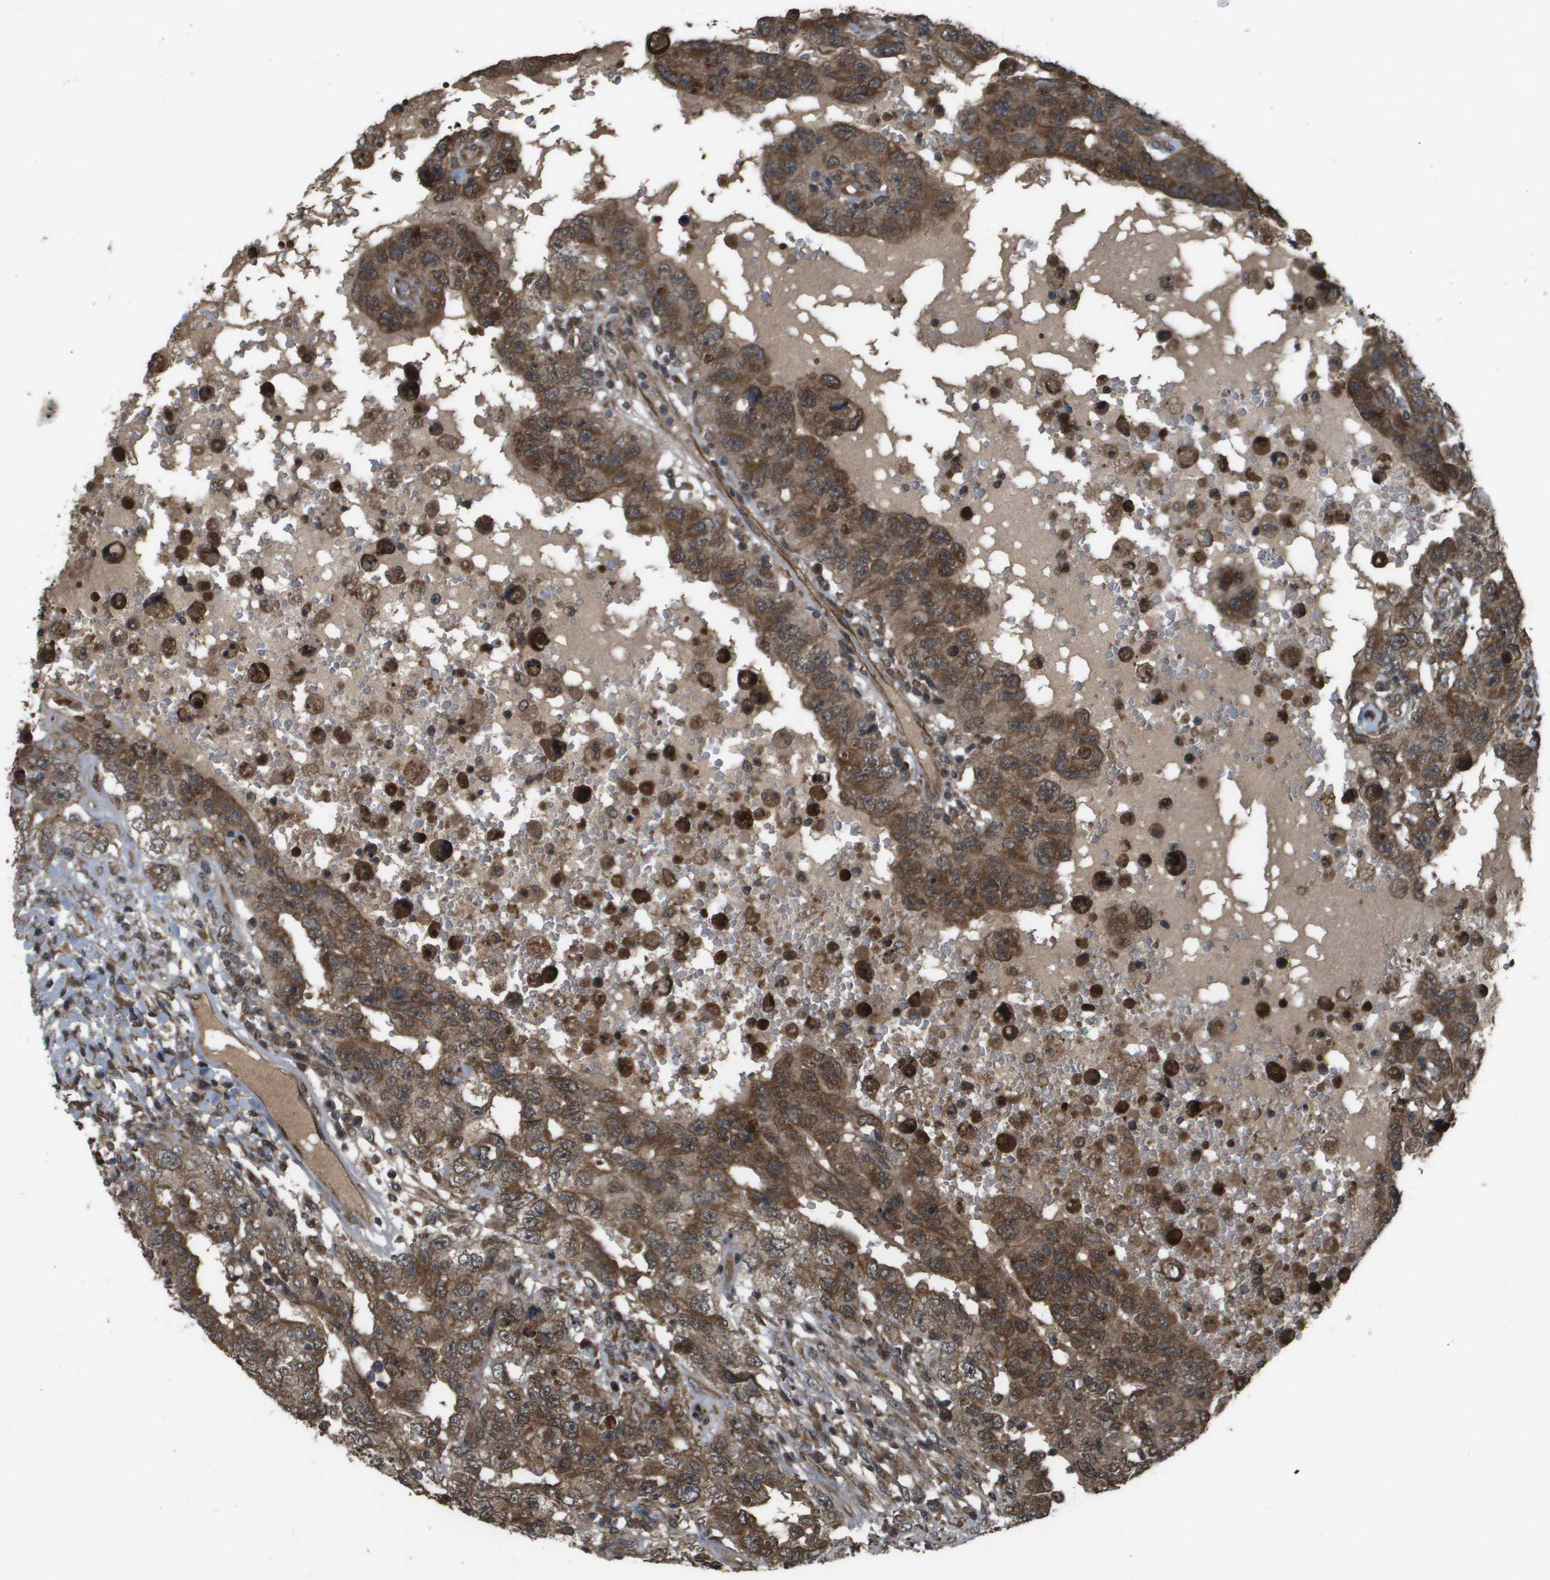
{"staining": {"intensity": "moderate", "quantity": ">75%", "location": "cytoplasmic/membranous,nuclear"}, "tissue": "testis cancer", "cell_type": "Tumor cells", "image_type": "cancer", "snomed": [{"axis": "morphology", "description": "Carcinoma, Embryonal, NOS"}, {"axis": "topography", "description": "Testis"}], "caption": "Embryonal carcinoma (testis) tissue shows moderate cytoplasmic/membranous and nuclear positivity in approximately >75% of tumor cells, visualized by immunohistochemistry.", "gene": "SPTLC1", "patient": {"sex": "male", "age": 26}}